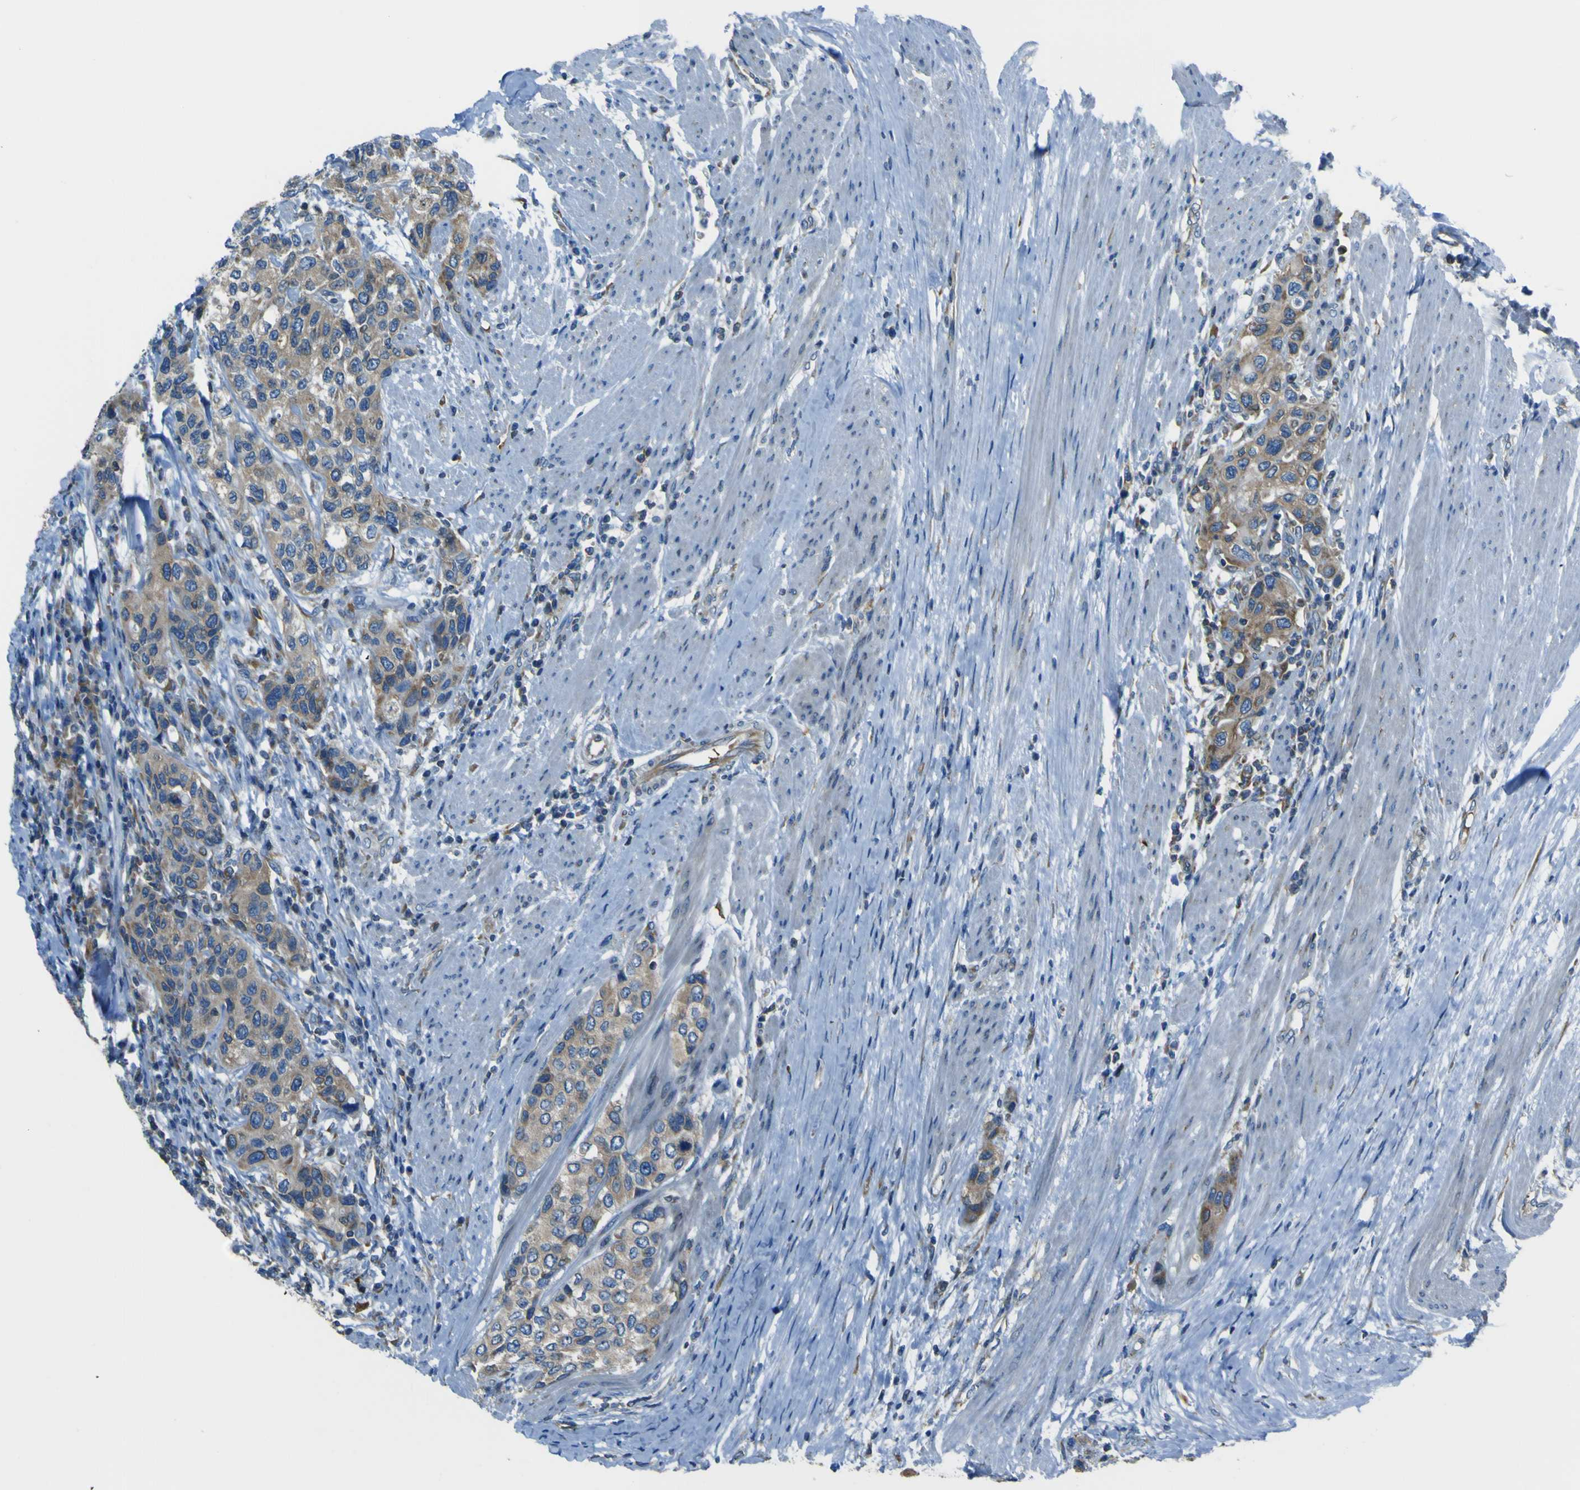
{"staining": {"intensity": "moderate", "quantity": ">75%", "location": "cytoplasmic/membranous"}, "tissue": "urothelial cancer", "cell_type": "Tumor cells", "image_type": "cancer", "snomed": [{"axis": "morphology", "description": "Urothelial carcinoma, High grade"}, {"axis": "topography", "description": "Urinary bladder"}], "caption": "Protein staining reveals moderate cytoplasmic/membranous staining in about >75% of tumor cells in urothelial carcinoma (high-grade). (DAB IHC, brown staining for protein, blue staining for nuclei).", "gene": "STIM1", "patient": {"sex": "female", "age": 56}}